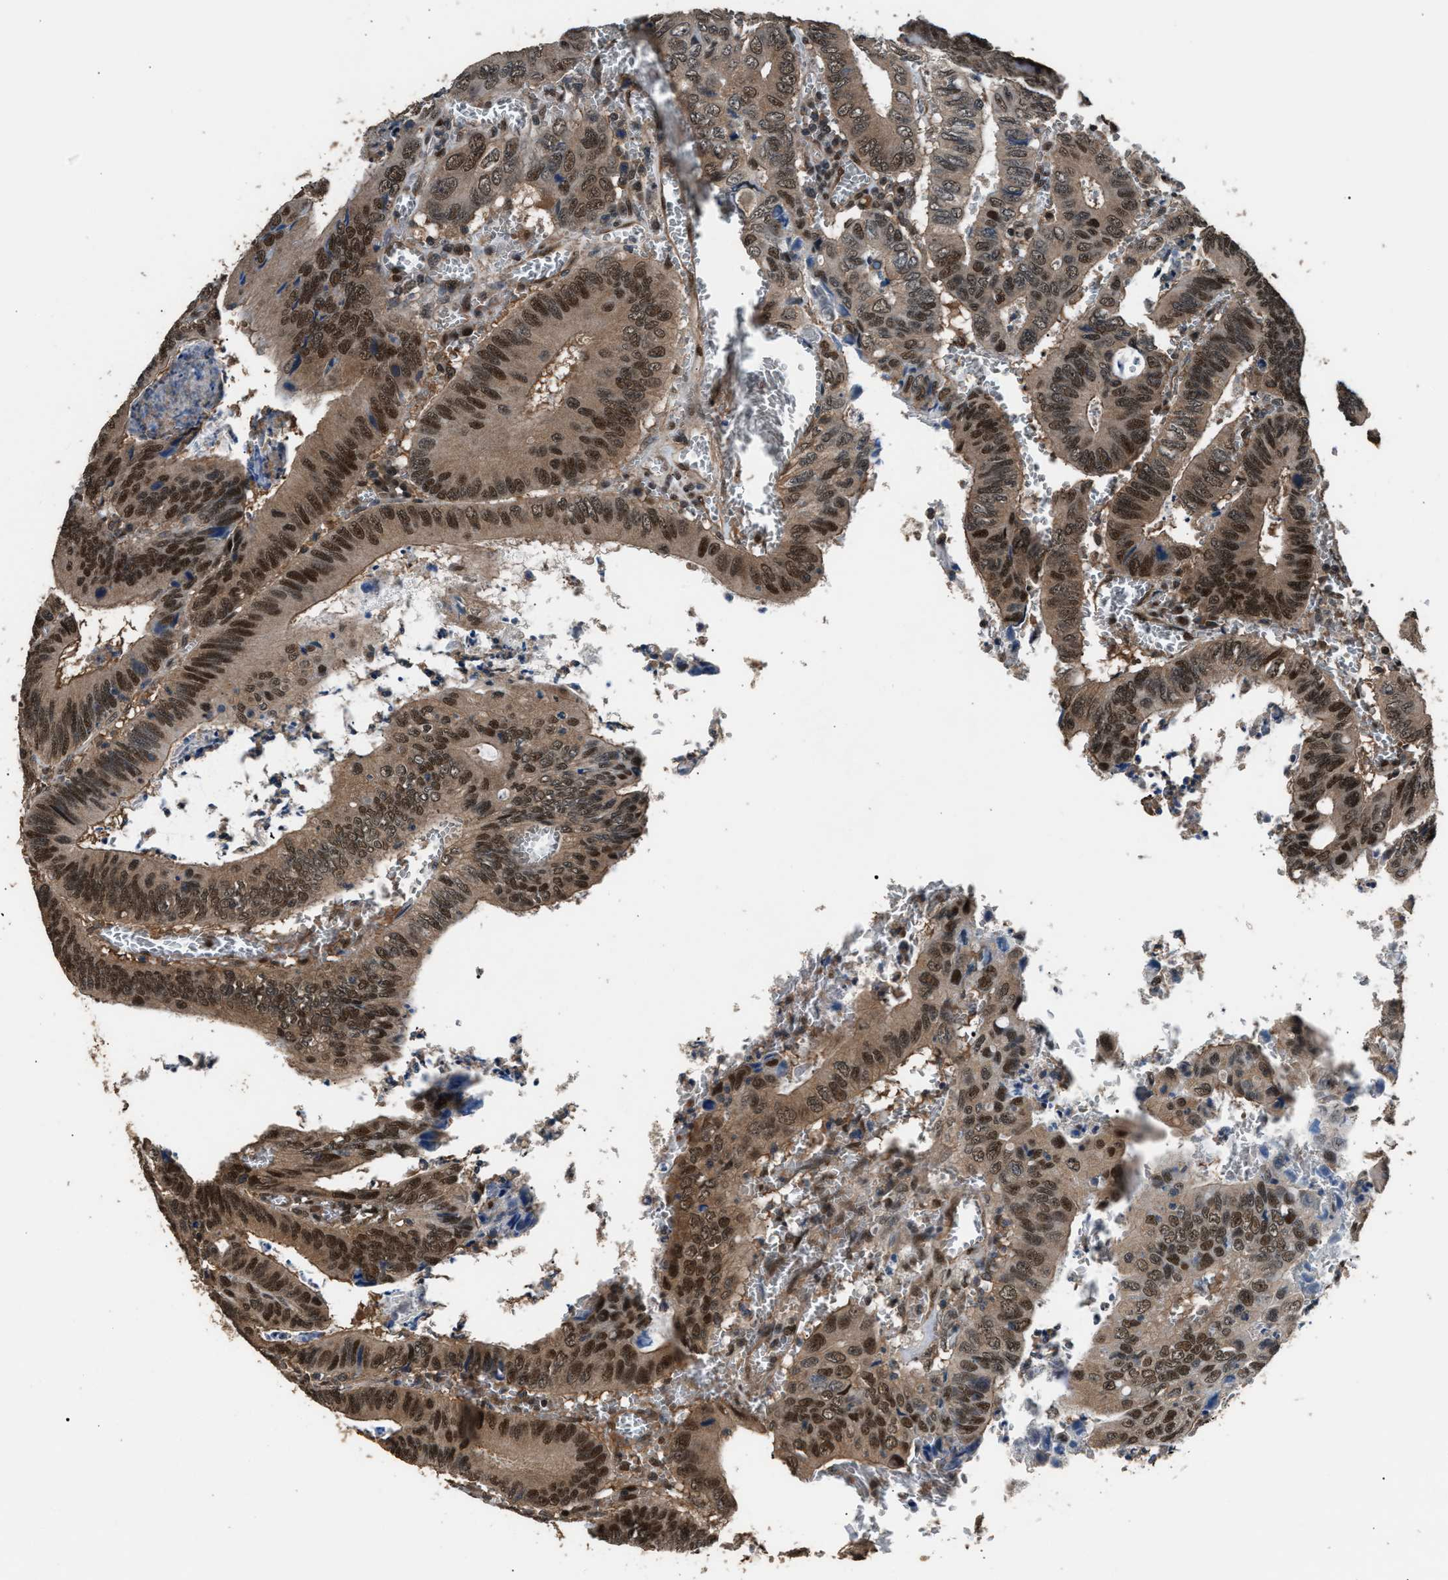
{"staining": {"intensity": "moderate", "quantity": ">75%", "location": "cytoplasmic/membranous,nuclear"}, "tissue": "colorectal cancer", "cell_type": "Tumor cells", "image_type": "cancer", "snomed": [{"axis": "morphology", "description": "Inflammation, NOS"}, {"axis": "morphology", "description": "Adenocarcinoma, NOS"}, {"axis": "topography", "description": "Colon"}], "caption": "Adenocarcinoma (colorectal) stained for a protein (brown) shows moderate cytoplasmic/membranous and nuclear positive staining in about >75% of tumor cells.", "gene": "DFFA", "patient": {"sex": "male", "age": 72}}